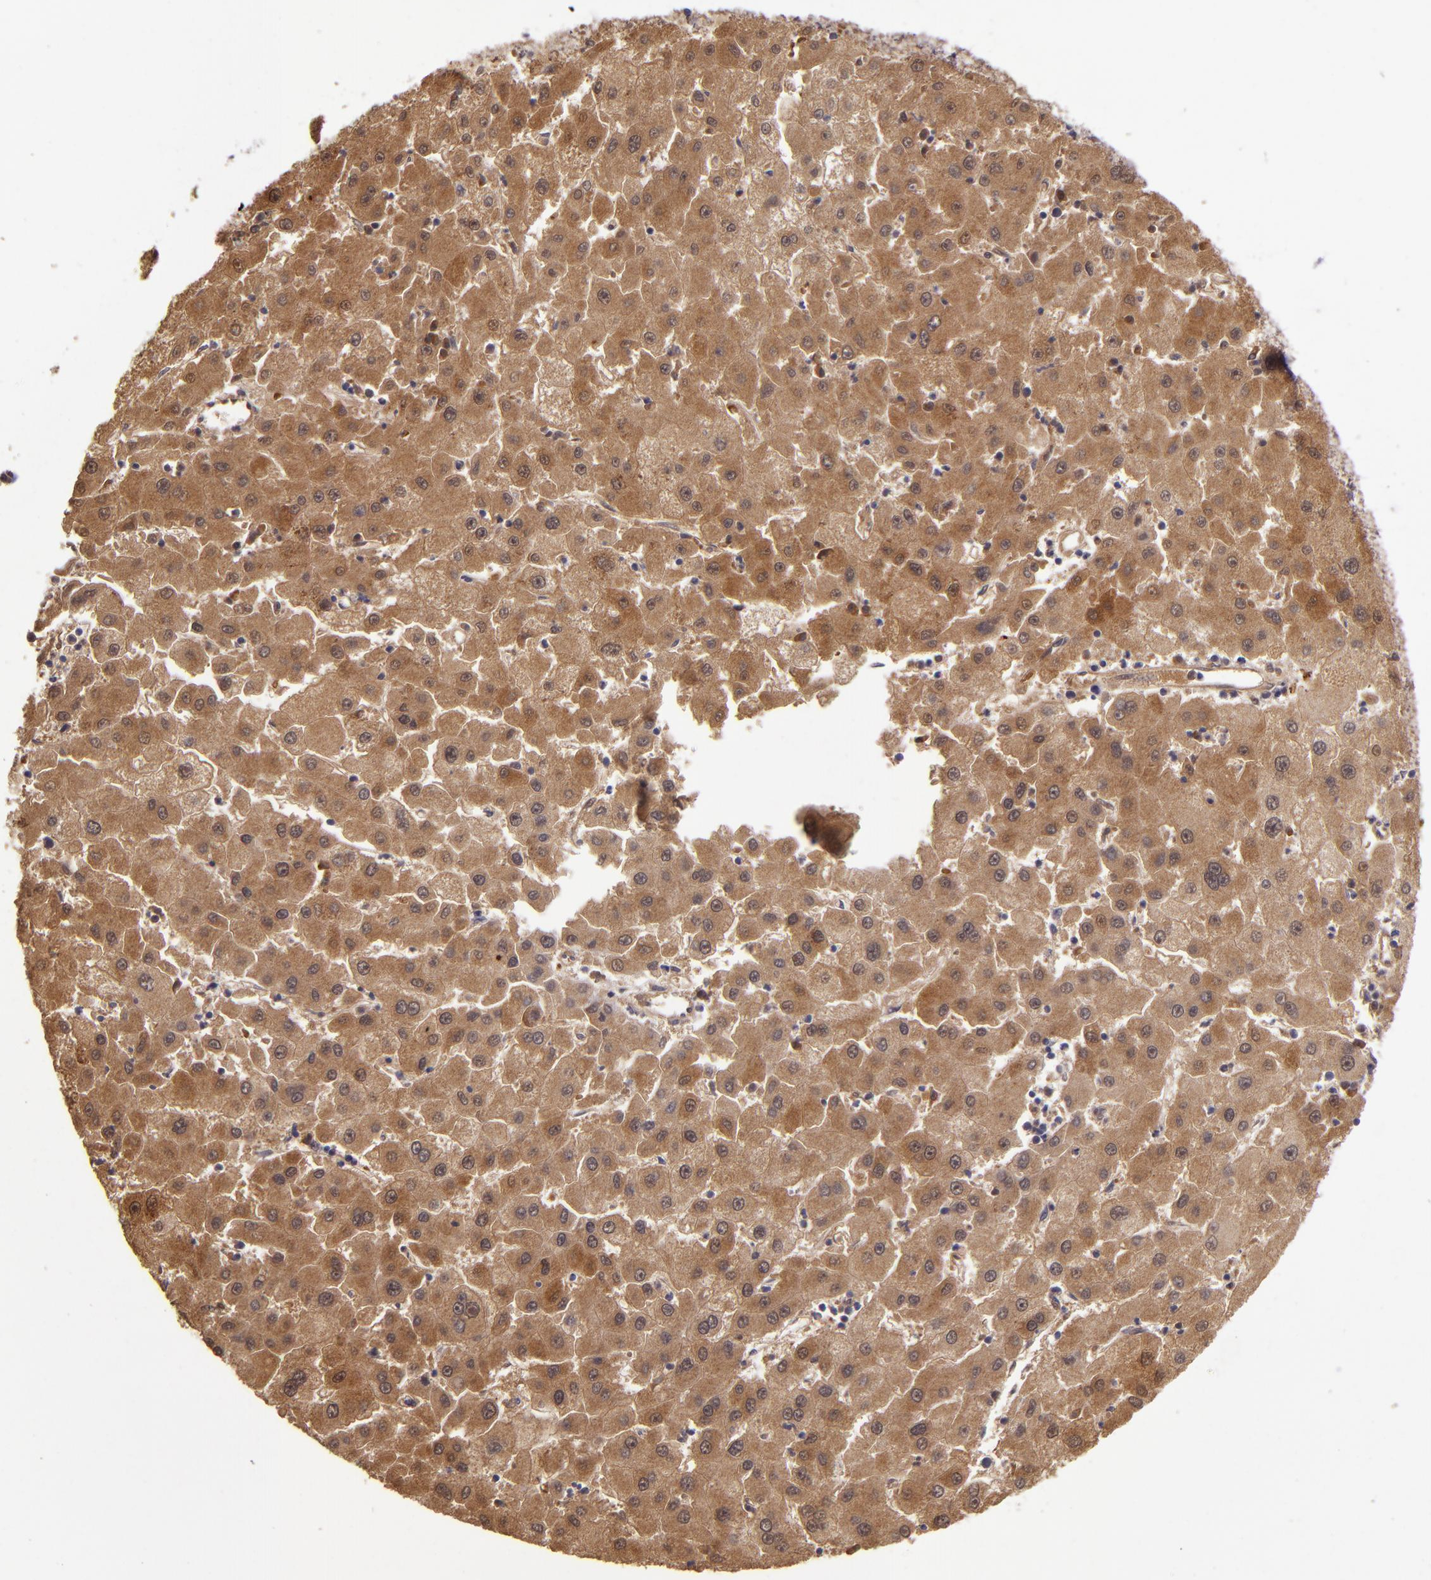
{"staining": {"intensity": "moderate", "quantity": ">75%", "location": "cytoplasmic/membranous"}, "tissue": "liver cancer", "cell_type": "Tumor cells", "image_type": "cancer", "snomed": [{"axis": "morphology", "description": "Carcinoma, Hepatocellular, NOS"}, {"axis": "topography", "description": "Liver"}], "caption": "This is a histology image of immunohistochemistry (IHC) staining of liver cancer (hepatocellular carcinoma), which shows moderate positivity in the cytoplasmic/membranous of tumor cells.", "gene": "FHIT", "patient": {"sex": "male", "age": 72}}